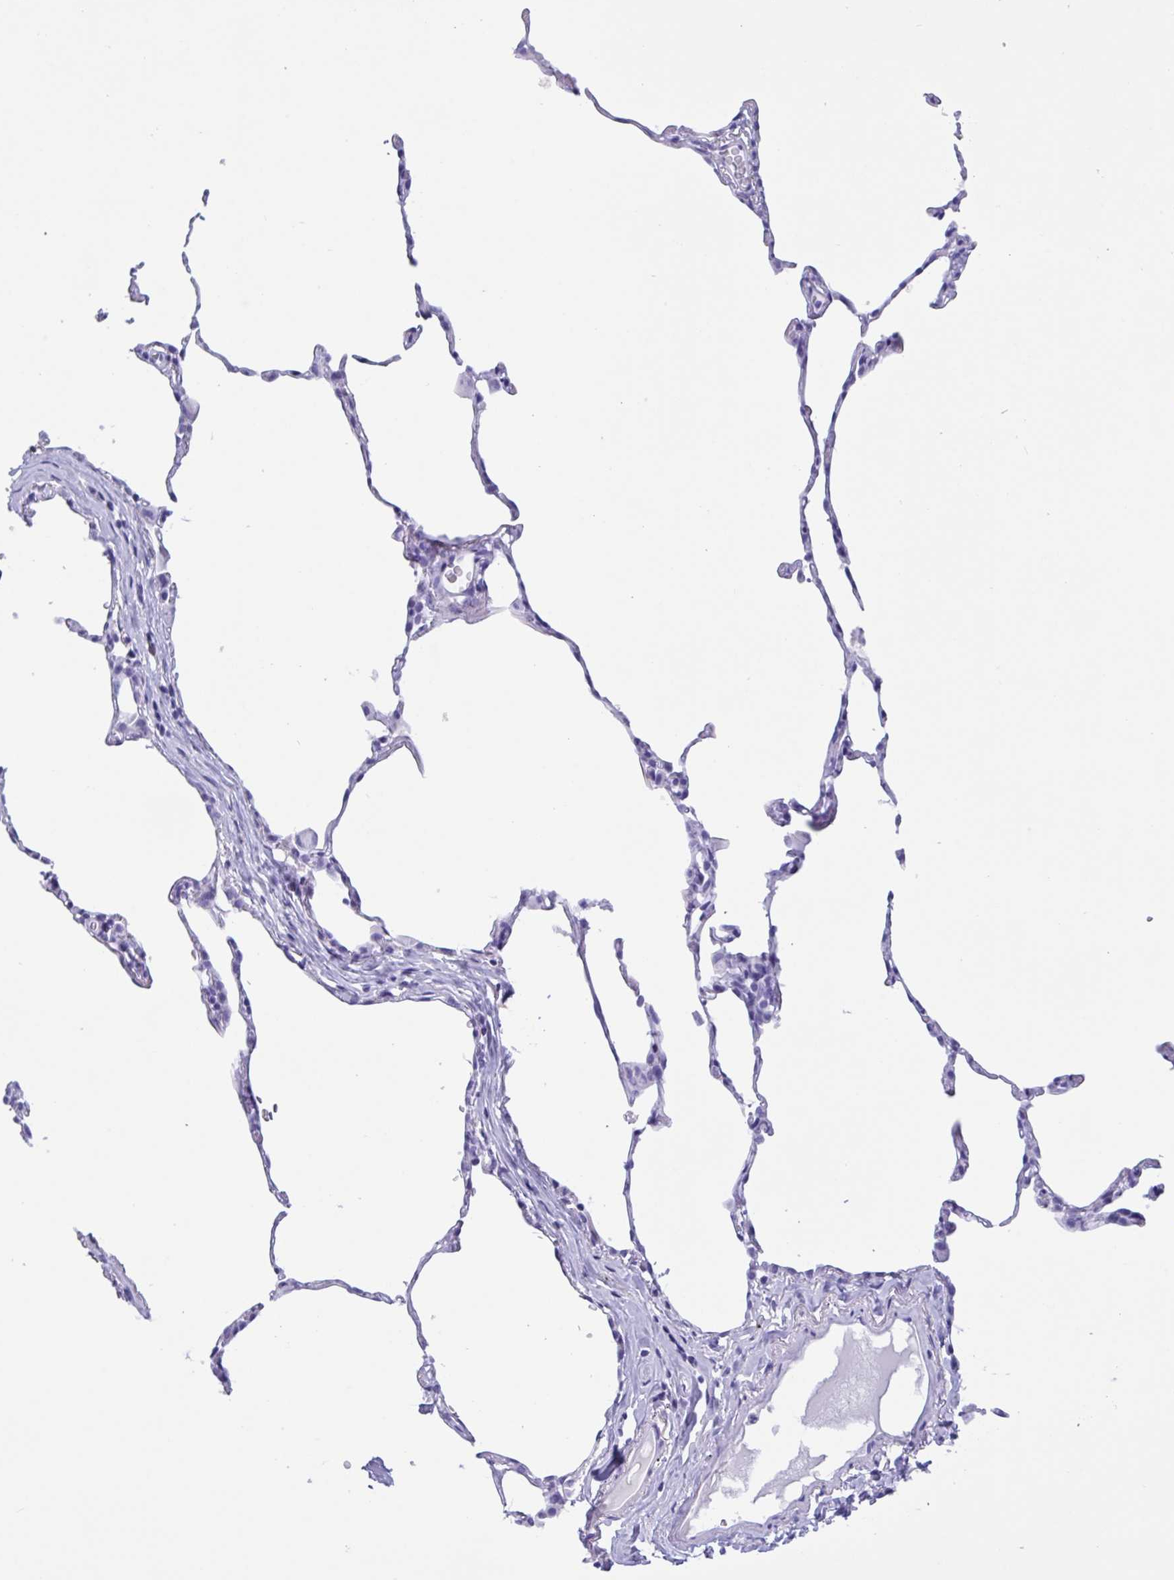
{"staining": {"intensity": "negative", "quantity": "none", "location": "none"}, "tissue": "lung", "cell_type": "Alveolar cells", "image_type": "normal", "snomed": [{"axis": "morphology", "description": "Normal tissue, NOS"}, {"axis": "topography", "description": "Lung"}], "caption": "Alveolar cells show no significant expression in benign lung. (Stains: DAB IHC with hematoxylin counter stain, Microscopy: brightfield microscopy at high magnification).", "gene": "ZNF850", "patient": {"sex": "female", "age": 57}}